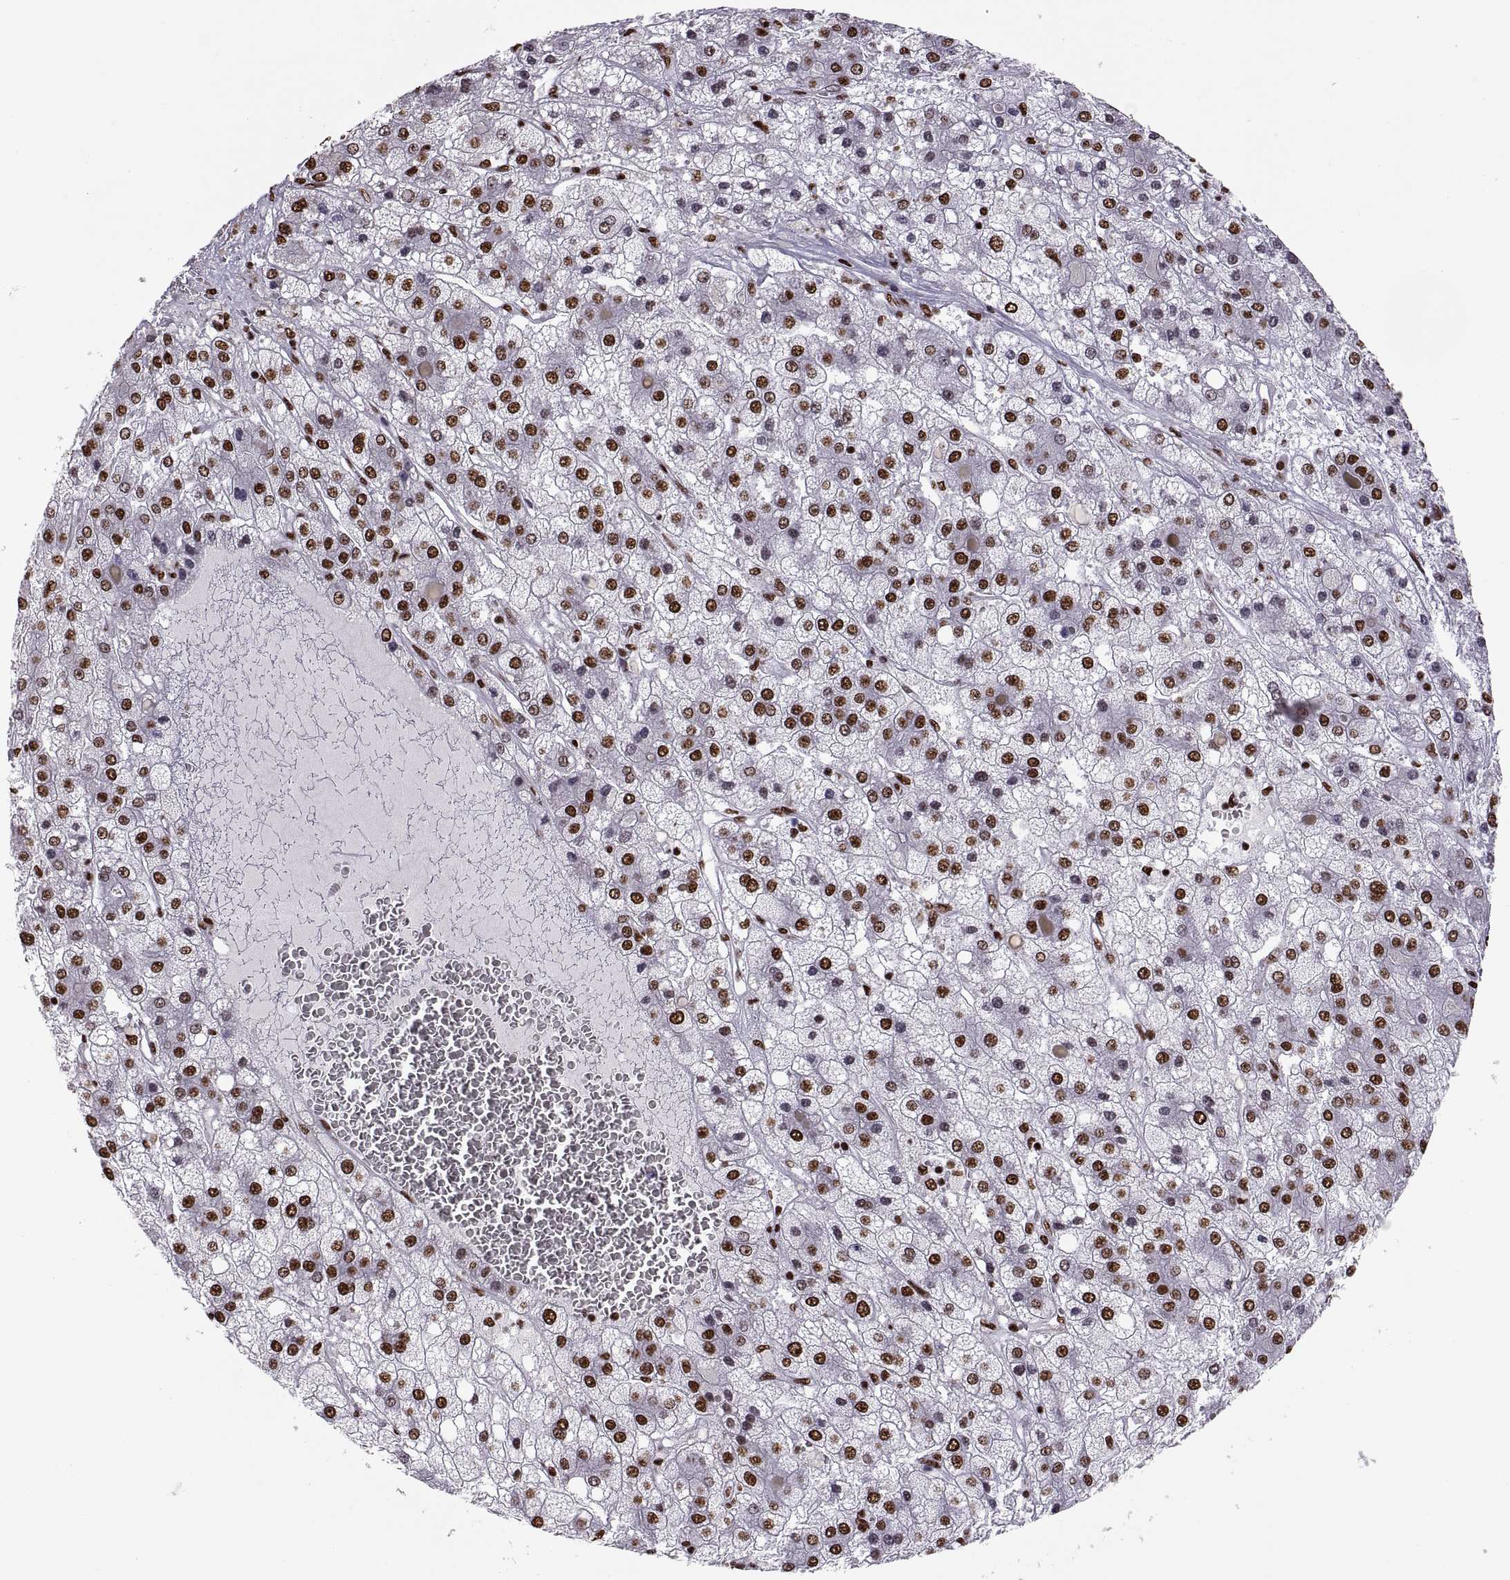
{"staining": {"intensity": "strong", "quantity": "25%-75%", "location": "nuclear"}, "tissue": "liver cancer", "cell_type": "Tumor cells", "image_type": "cancer", "snomed": [{"axis": "morphology", "description": "Carcinoma, Hepatocellular, NOS"}, {"axis": "topography", "description": "Liver"}], "caption": "Immunohistochemistry (DAB) staining of liver cancer shows strong nuclear protein positivity in about 25%-75% of tumor cells.", "gene": "SNAI1", "patient": {"sex": "male", "age": 73}}